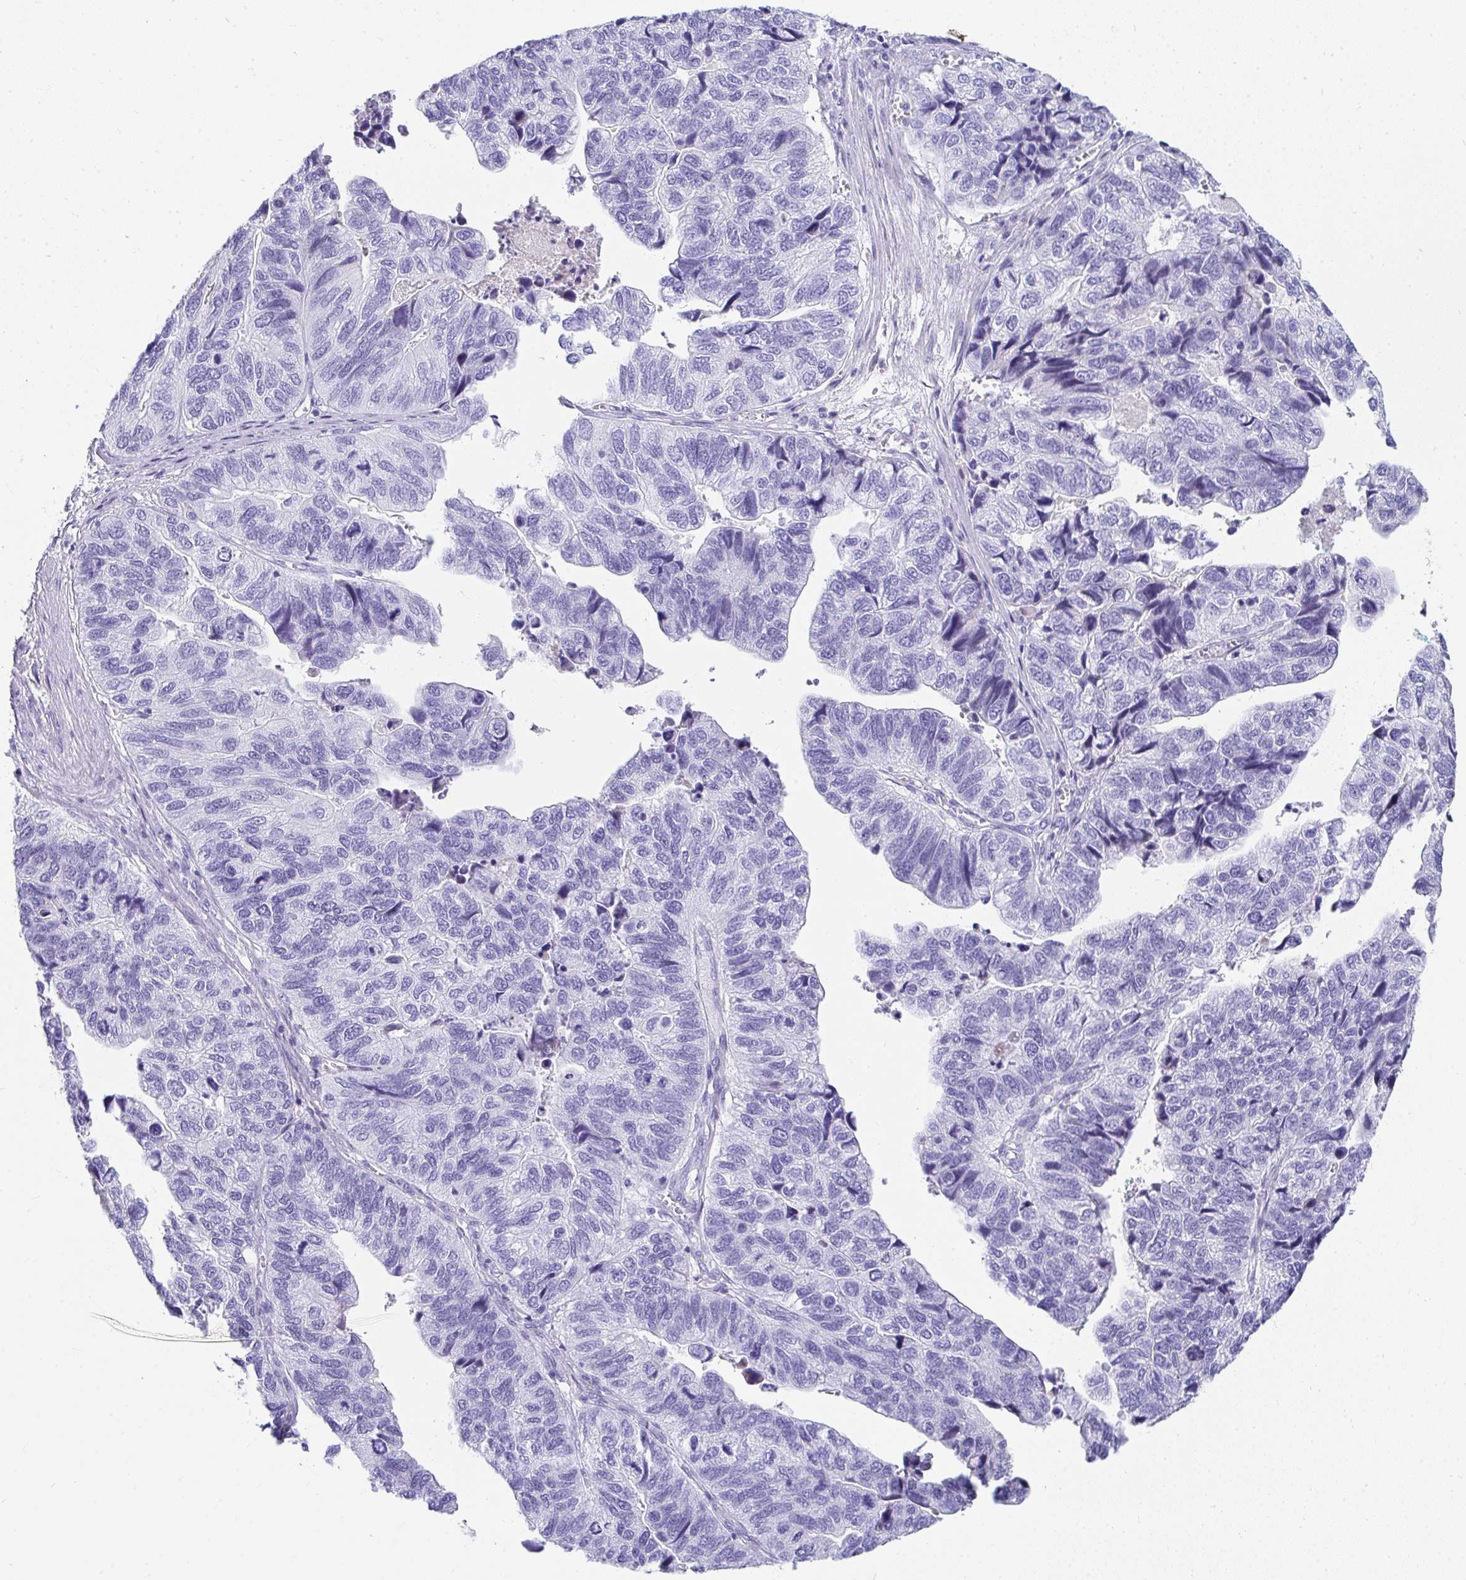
{"staining": {"intensity": "negative", "quantity": "none", "location": "none"}, "tissue": "stomach cancer", "cell_type": "Tumor cells", "image_type": "cancer", "snomed": [{"axis": "morphology", "description": "Adenocarcinoma, NOS"}, {"axis": "topography", "description": "Stomach, upper"}], "caption": "An image of human stomach adenocarcinoma is negative for staining in tumor cells.", "gene": "TNNT1", "patient": {"sex": "female", "age": 67}}